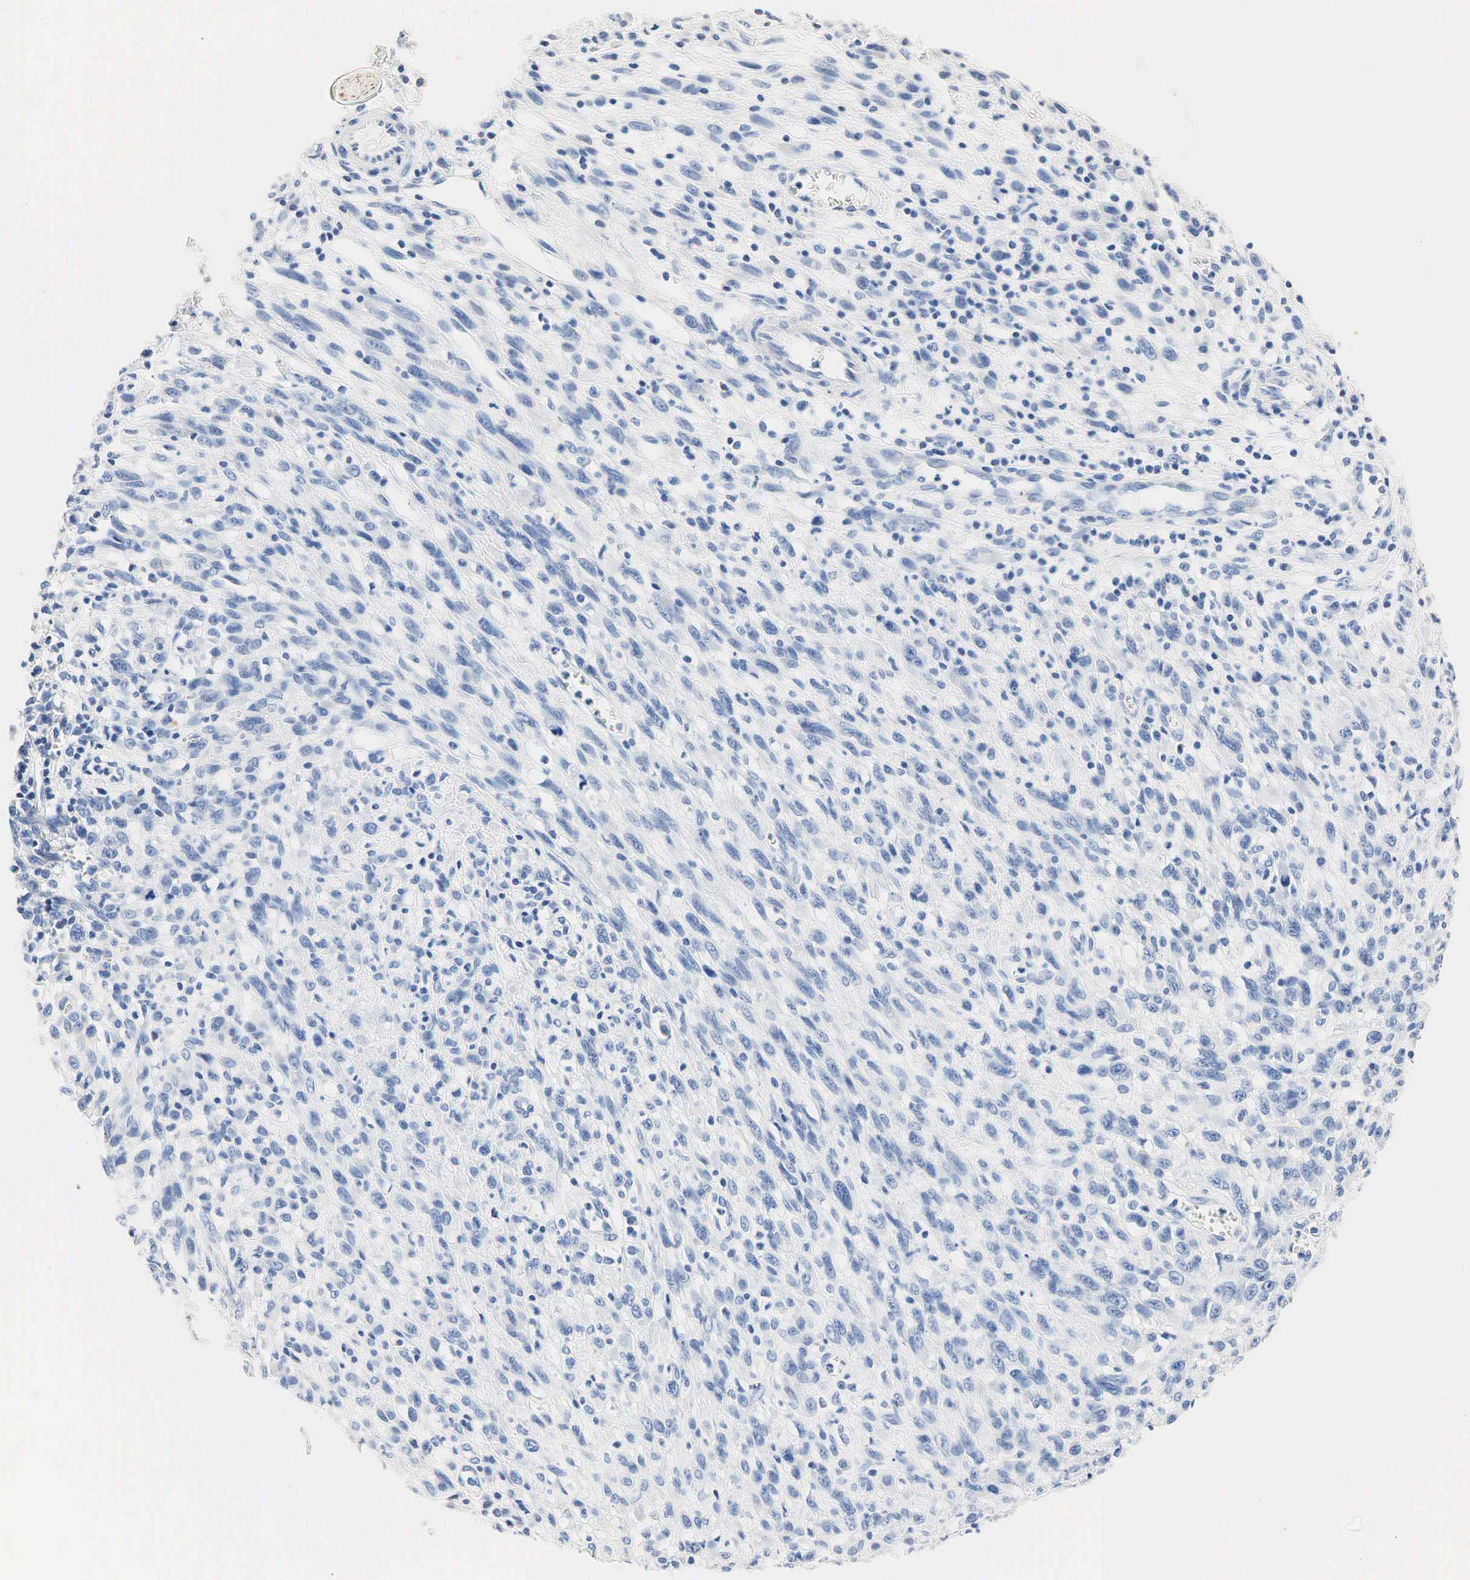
{"staining": {"intensity": "negative", "quantity": "none", "location": "none"}, "tissue": "melanoma", "cell_type": "Tumor cells", "image_type": "cancer", "snomed": [{"axis": "morphology", "description": "Malignant melanoma, NOS"}, {"axis": "topography", "description": "Skin"}], "caption": "A micrograph of melanoma stained for a protein reveals no brown staining in tumor cells.", "gene": "SST", "patient": {"sex": "male", "age": 51}}